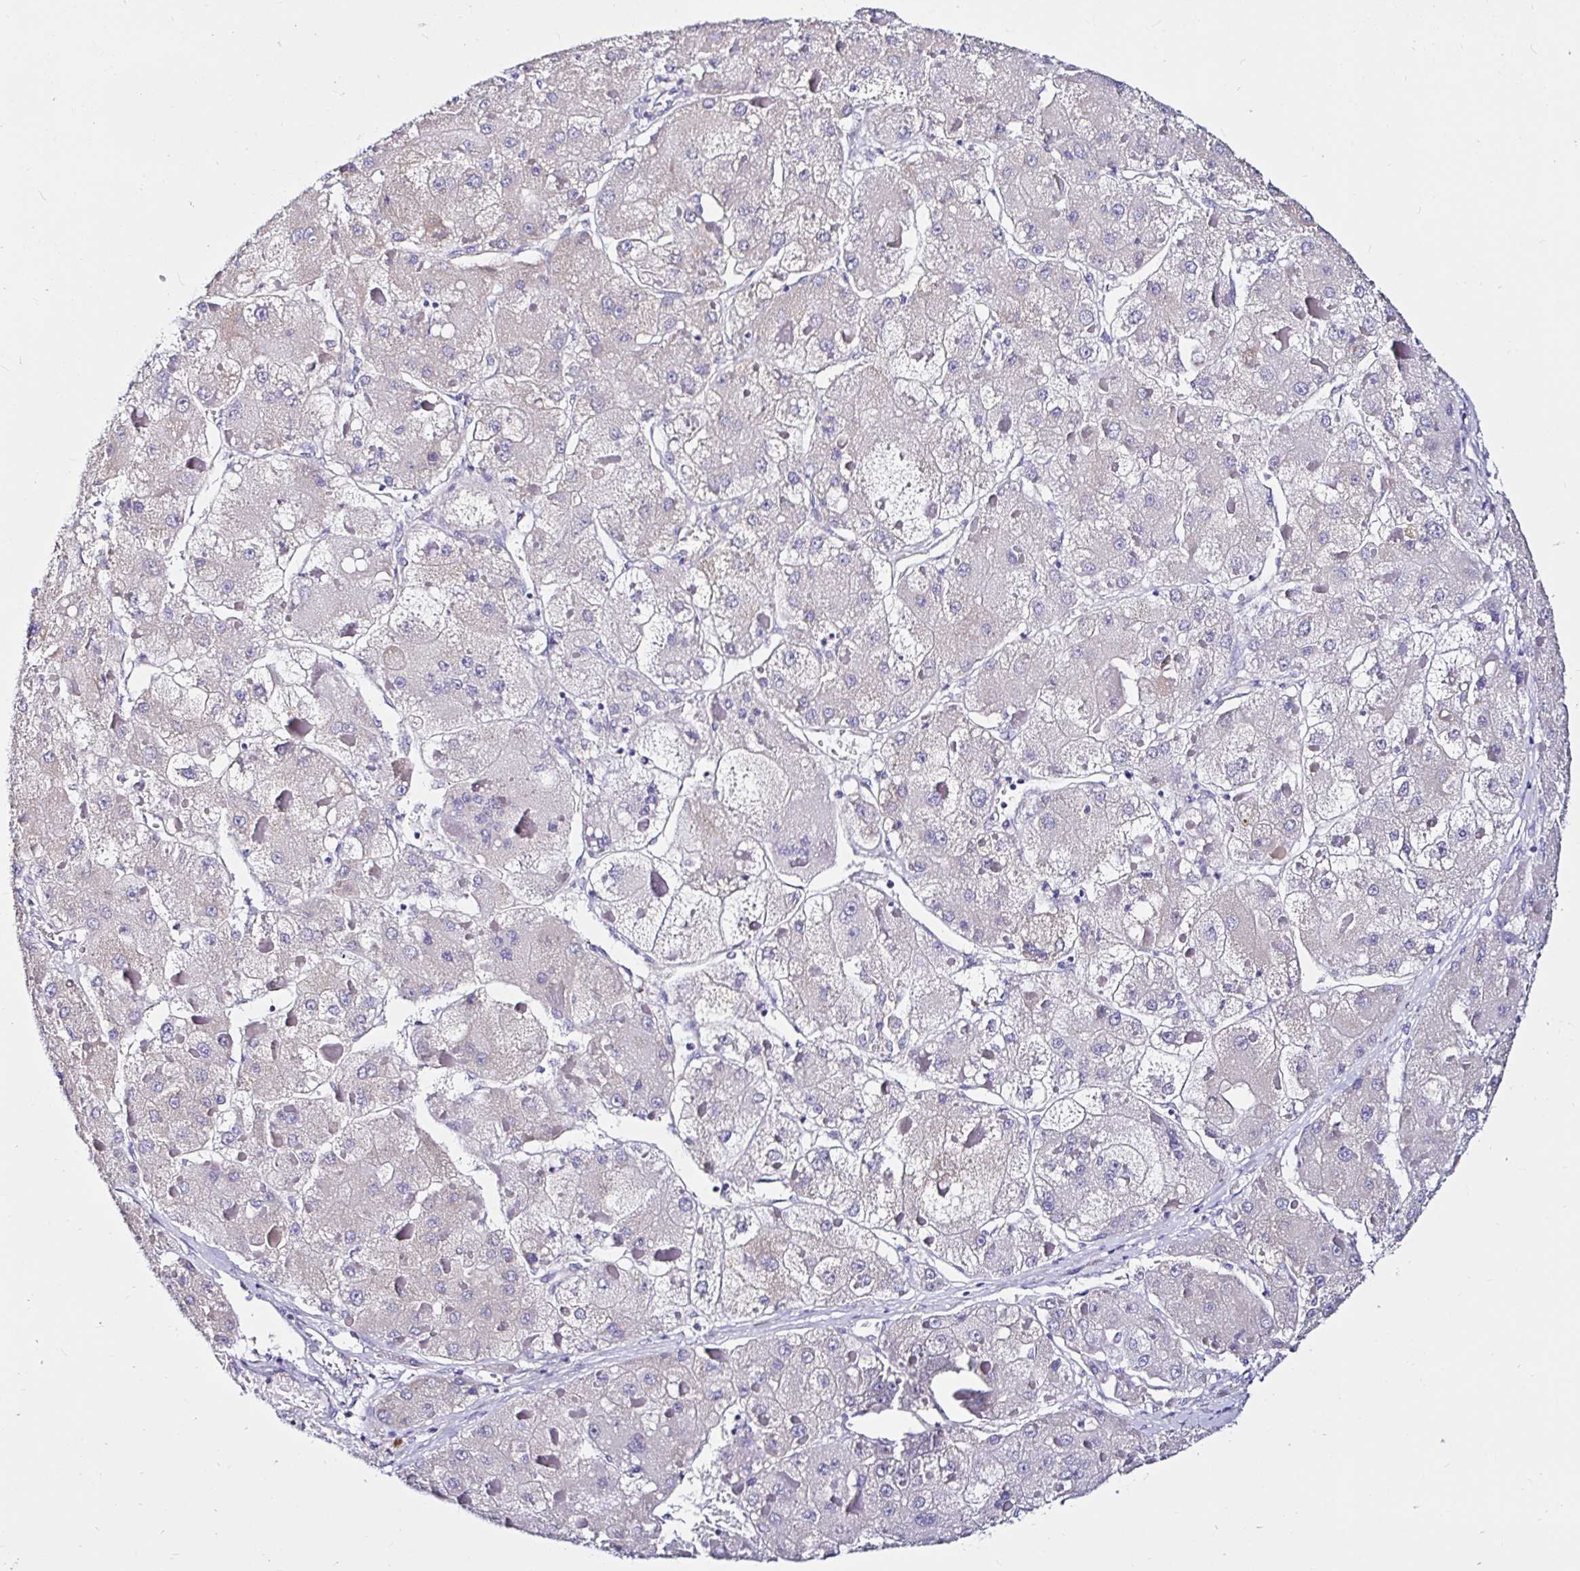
{"staining": {"intensity": "negative", "quantity": "none", "location": "none"}, "tissue": "liver cancer", "cell_type": "Tumor cells", "image_type": "cancer", "snomed": [{"axis": "morphology", "description": "Carcinoma, Hepatocellular, NOS"}, {"axis": "topography", "description": "Liver"}], "caption": "Immunohistochemistry (IHC) of hepatocellular carcinoma (liver) exhibits no staining in tumor cells.", "gene": "VSIG2", "patient": {"sex": "female", "age": 73}}